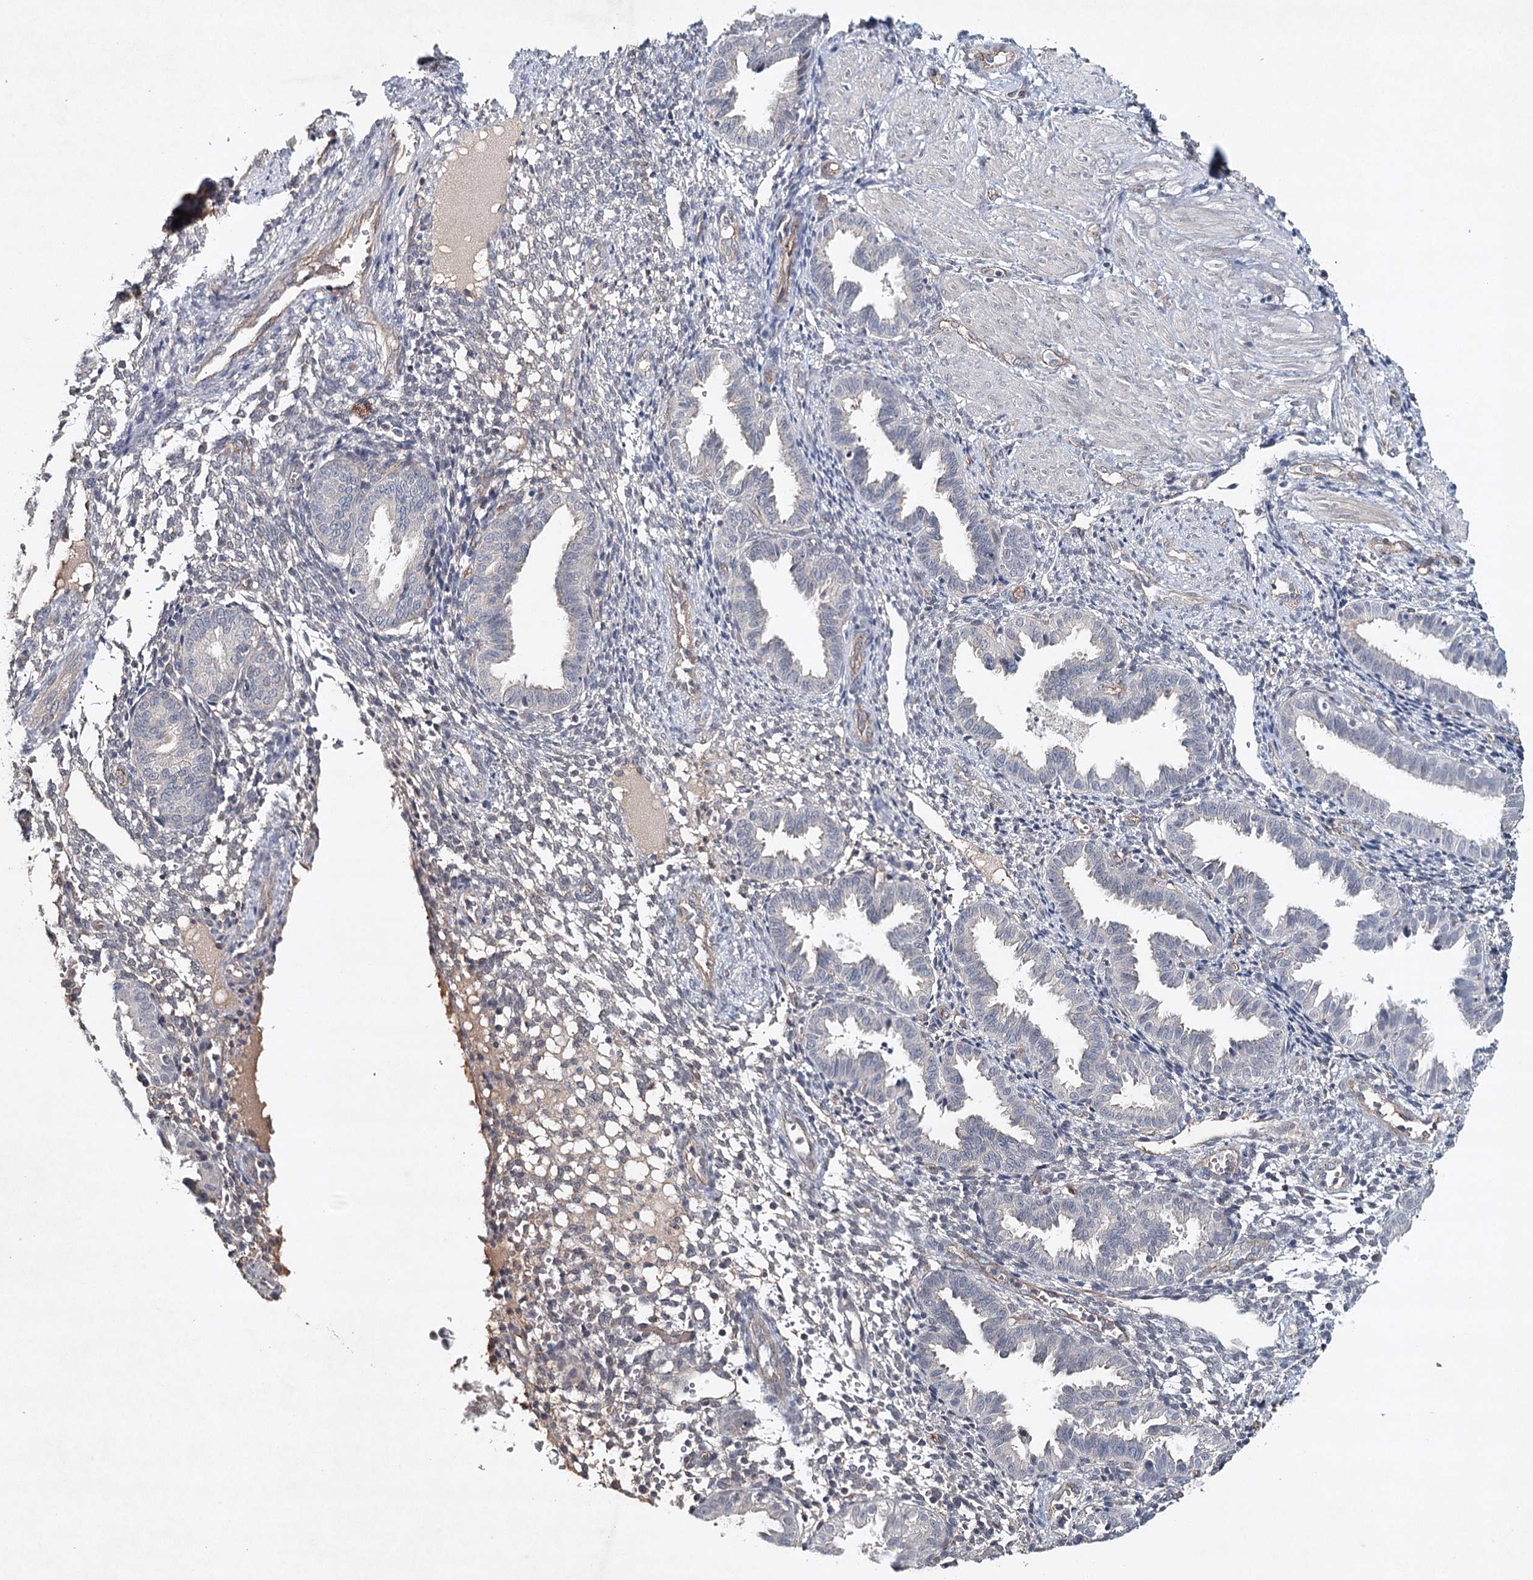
{"staining": {"intensity": "negative", "quantity": "none", "location": "none"}, "tissue": "endometrium", "cell_type": "Cells in endometrial stroma", "image_type": "normal", "snomed": [{"axis": "morphology", "description": "Normal tissue, NOS"}, {"axis": "topography", "description": "Endometrium"}], "caption": "A histopathology image of human endometrium is negative for staining in cells in endometrial stroma. The staining is performed using DAB (3,3'-diaminobenzidine) brown chromogen with nuclei counter-stained in using hematoxylin.", "gene": "SYNPO", "patient": {"sex": "female", "age": 33}}